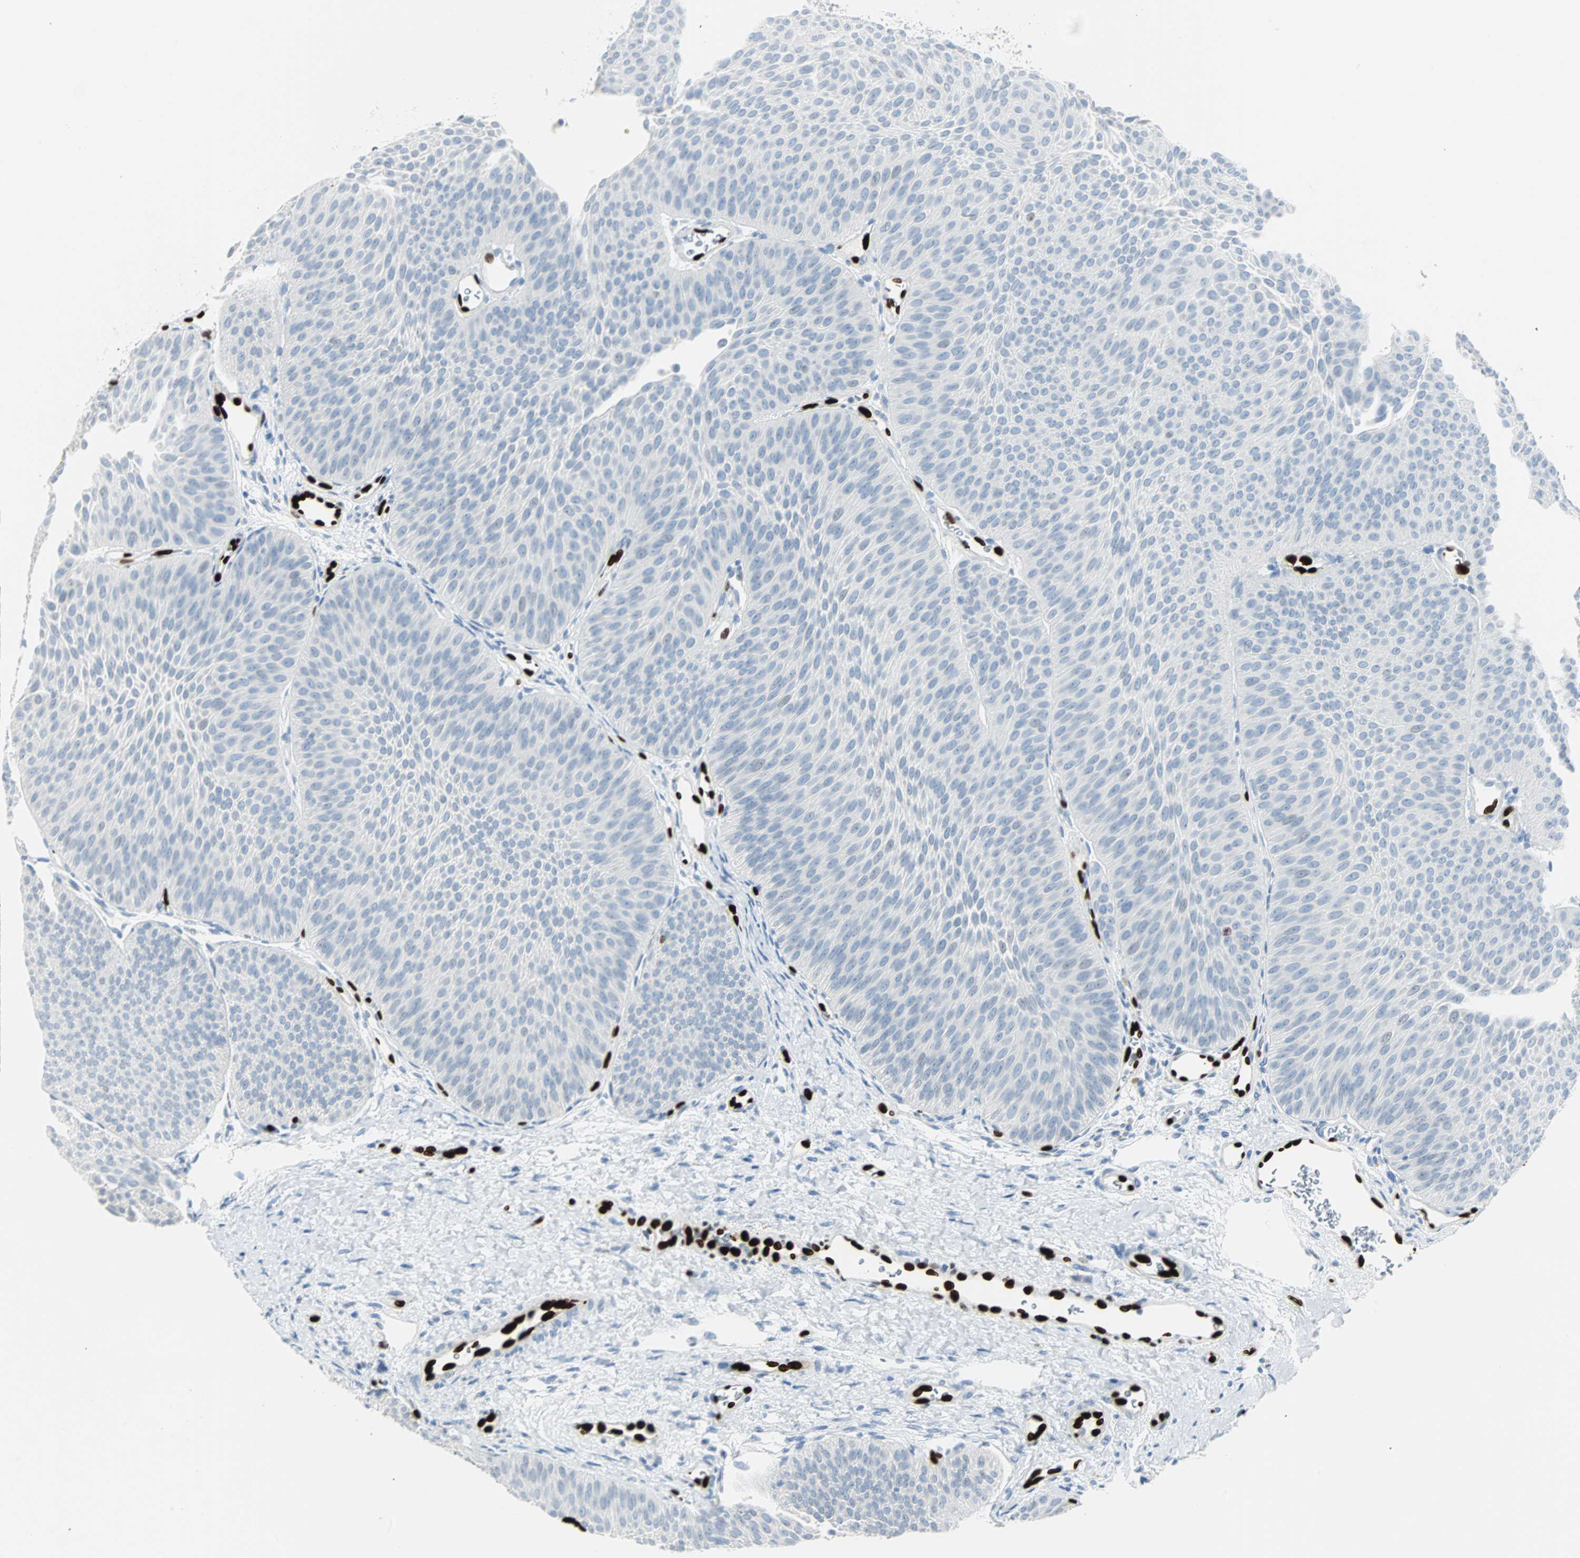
{"staining": {"intensity": "negative", "quantity": "none", "location": "none"}, "tissue": "urothelial cancer", "cell_type": "Tumor cells", "image_type": "cancer", "snomed": [{"axis": "morphology", "description": "Urothelial carcinoma, Low grade"}, {"axis": "topography", "description": "Urinary bladder"}], "caption": "Human low-grade urothelial carcinoma stained for a protein using immunohistochemistry demonstrates no positivity in tumor cells.", "gene": "IL33", "patient": {"sex": "female", "age": 60}}